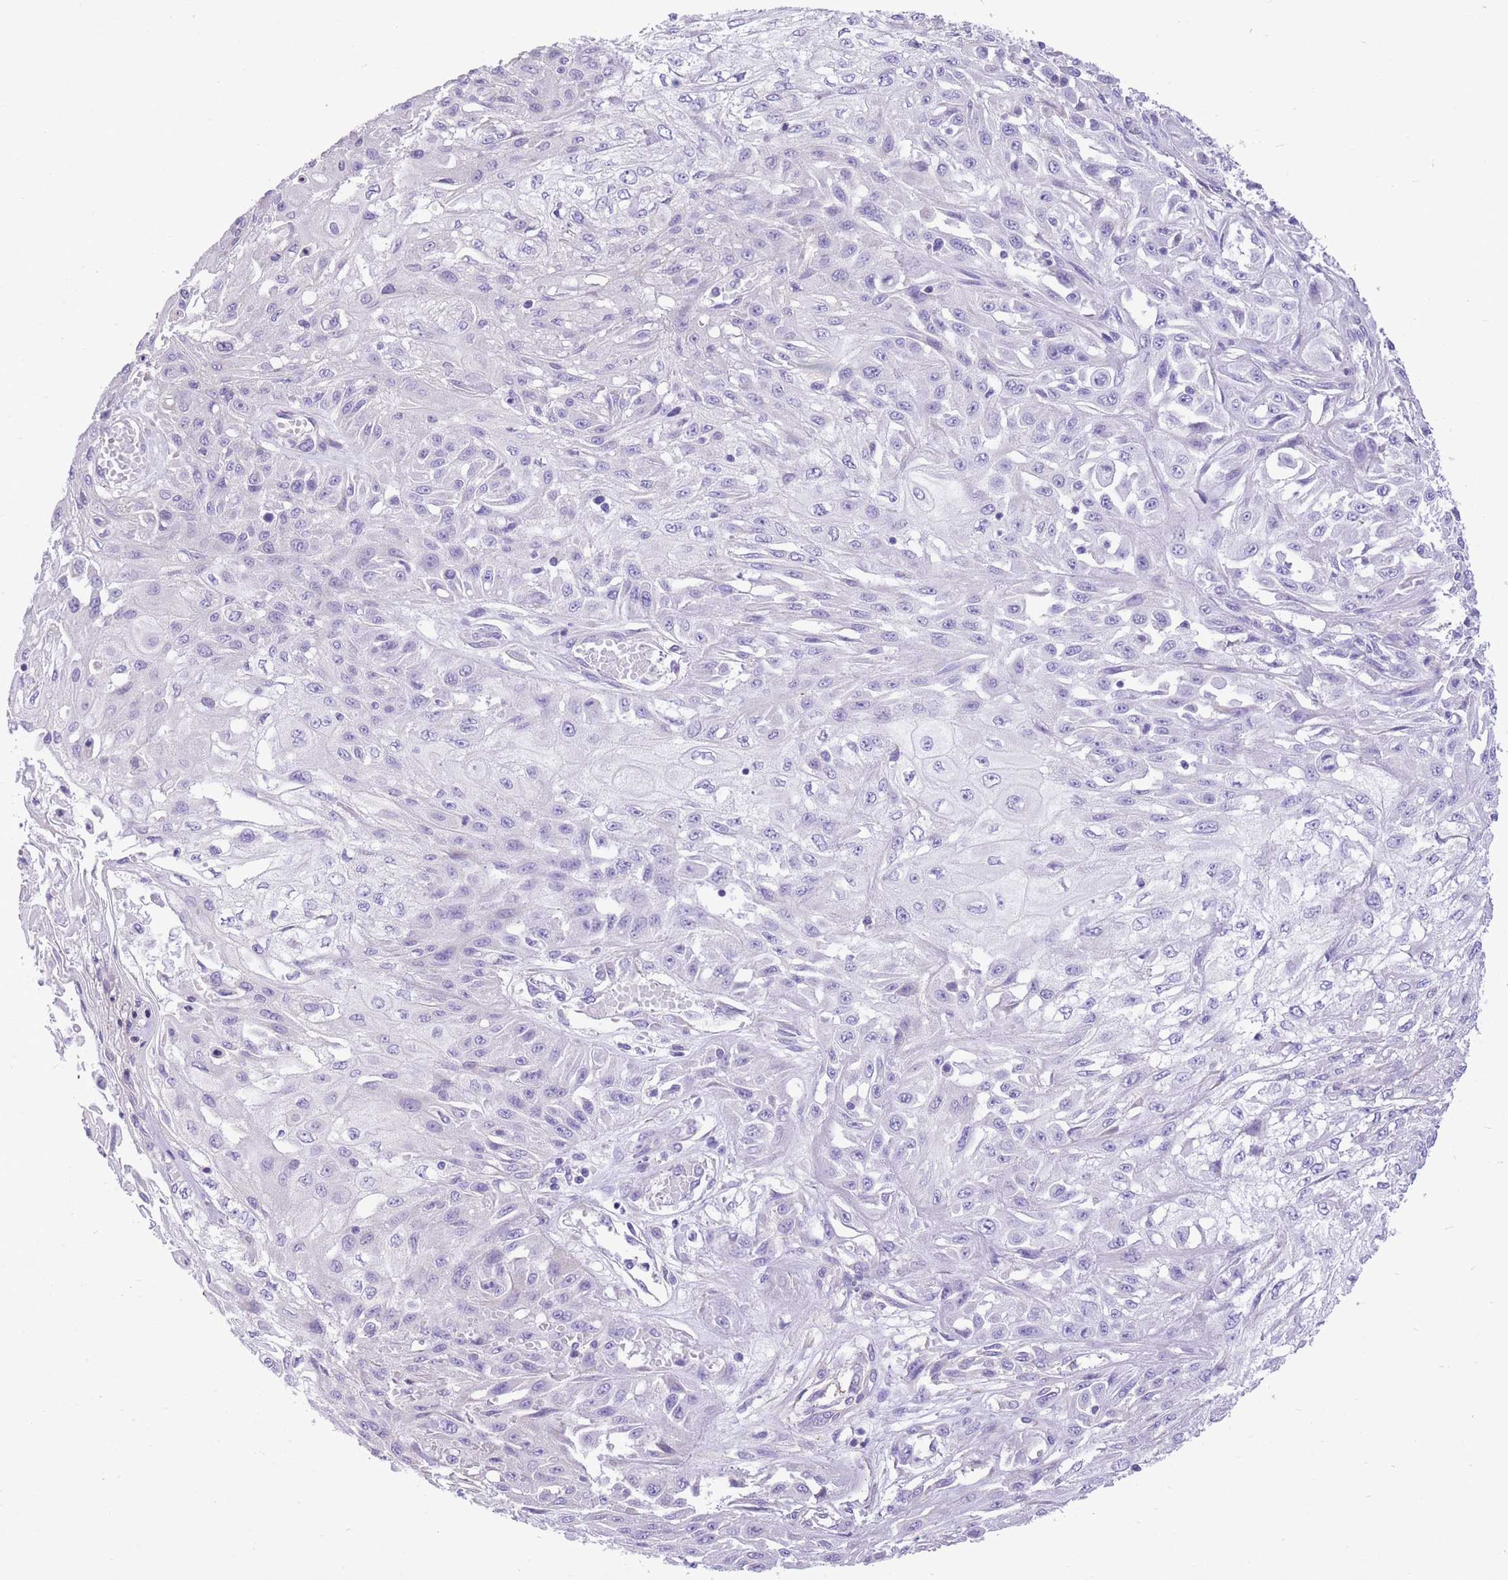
{"staining": {"intensity": "negative", "quantity": "none", "location": "none"}, "tissue": "skin cancer", "cell_type": "Tumor cells", "image_type": "cancer", "snomed": [{"axis": "morphology", "description": "Squamous cell carcinoma, NOS"}, {"axis": "morphology", "description": "Squamous cell carcinoma, metastatic, NOS"}, {"axis": "topography", "description": "Skin"}, {"axis": "topography", "description": "Lymph node"}], "caption": "Metastatic squamous cell carcinoma (skin) stained for a protein using immunohistochemistry displays no positivity tumor cells.", "gene": "RHOU", "patient": {"sex": "male", "age": 75}}